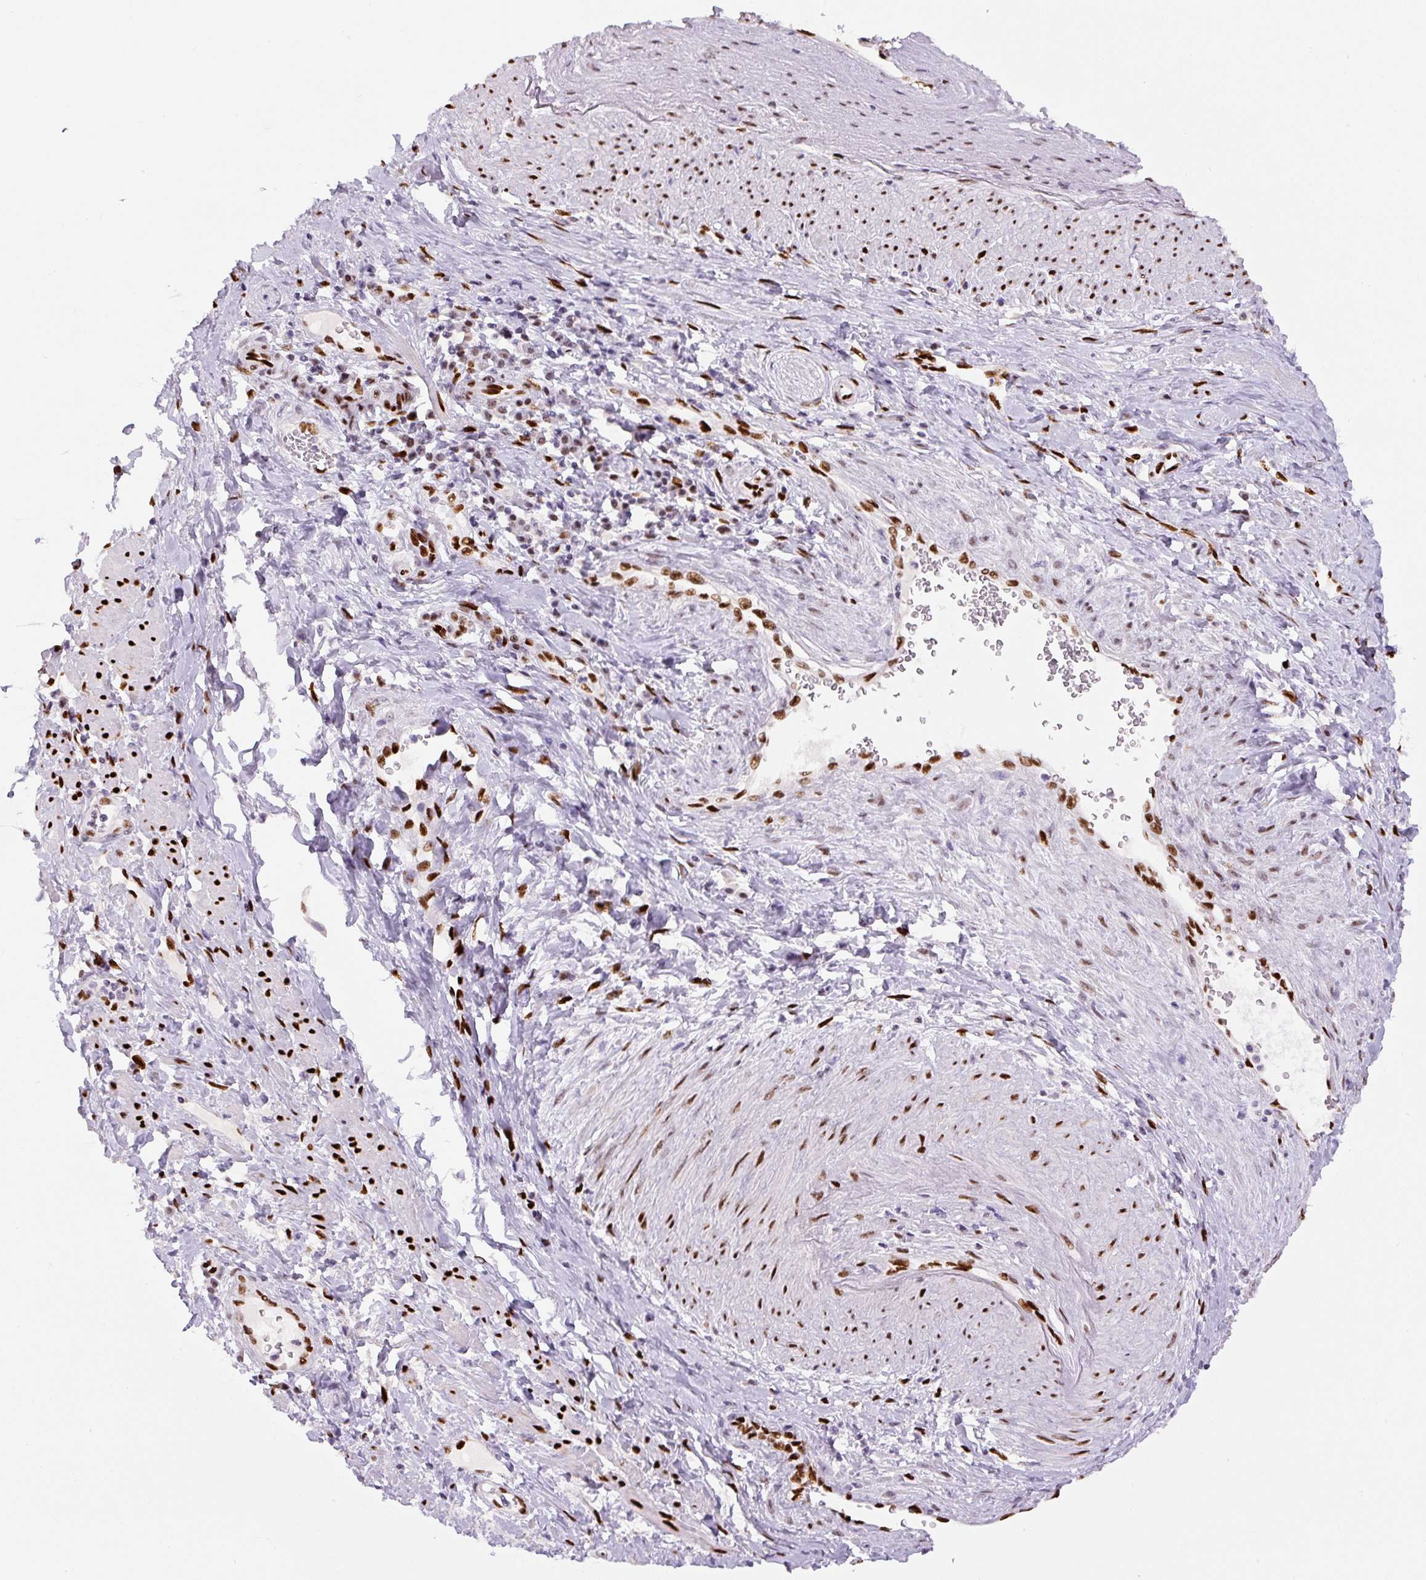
{"staining": {"intensity": "negative", "quantity": "none", "location": "none"}, "tissue": "cervical cancer", "cell_type": "Tumor cells", "image_type": "cancer", "snomed": [{"axis": "morphology", "description": "Squamous cell carcinoma, NOS"}, {"axis": "topography", "description": "Cervix"}], "caption": "There is no significant positivity in tumor cells of squamous cell carcinoma (cervical).", "gene": "ZEB1", "patient": {"sex": "female", "age": 32}}